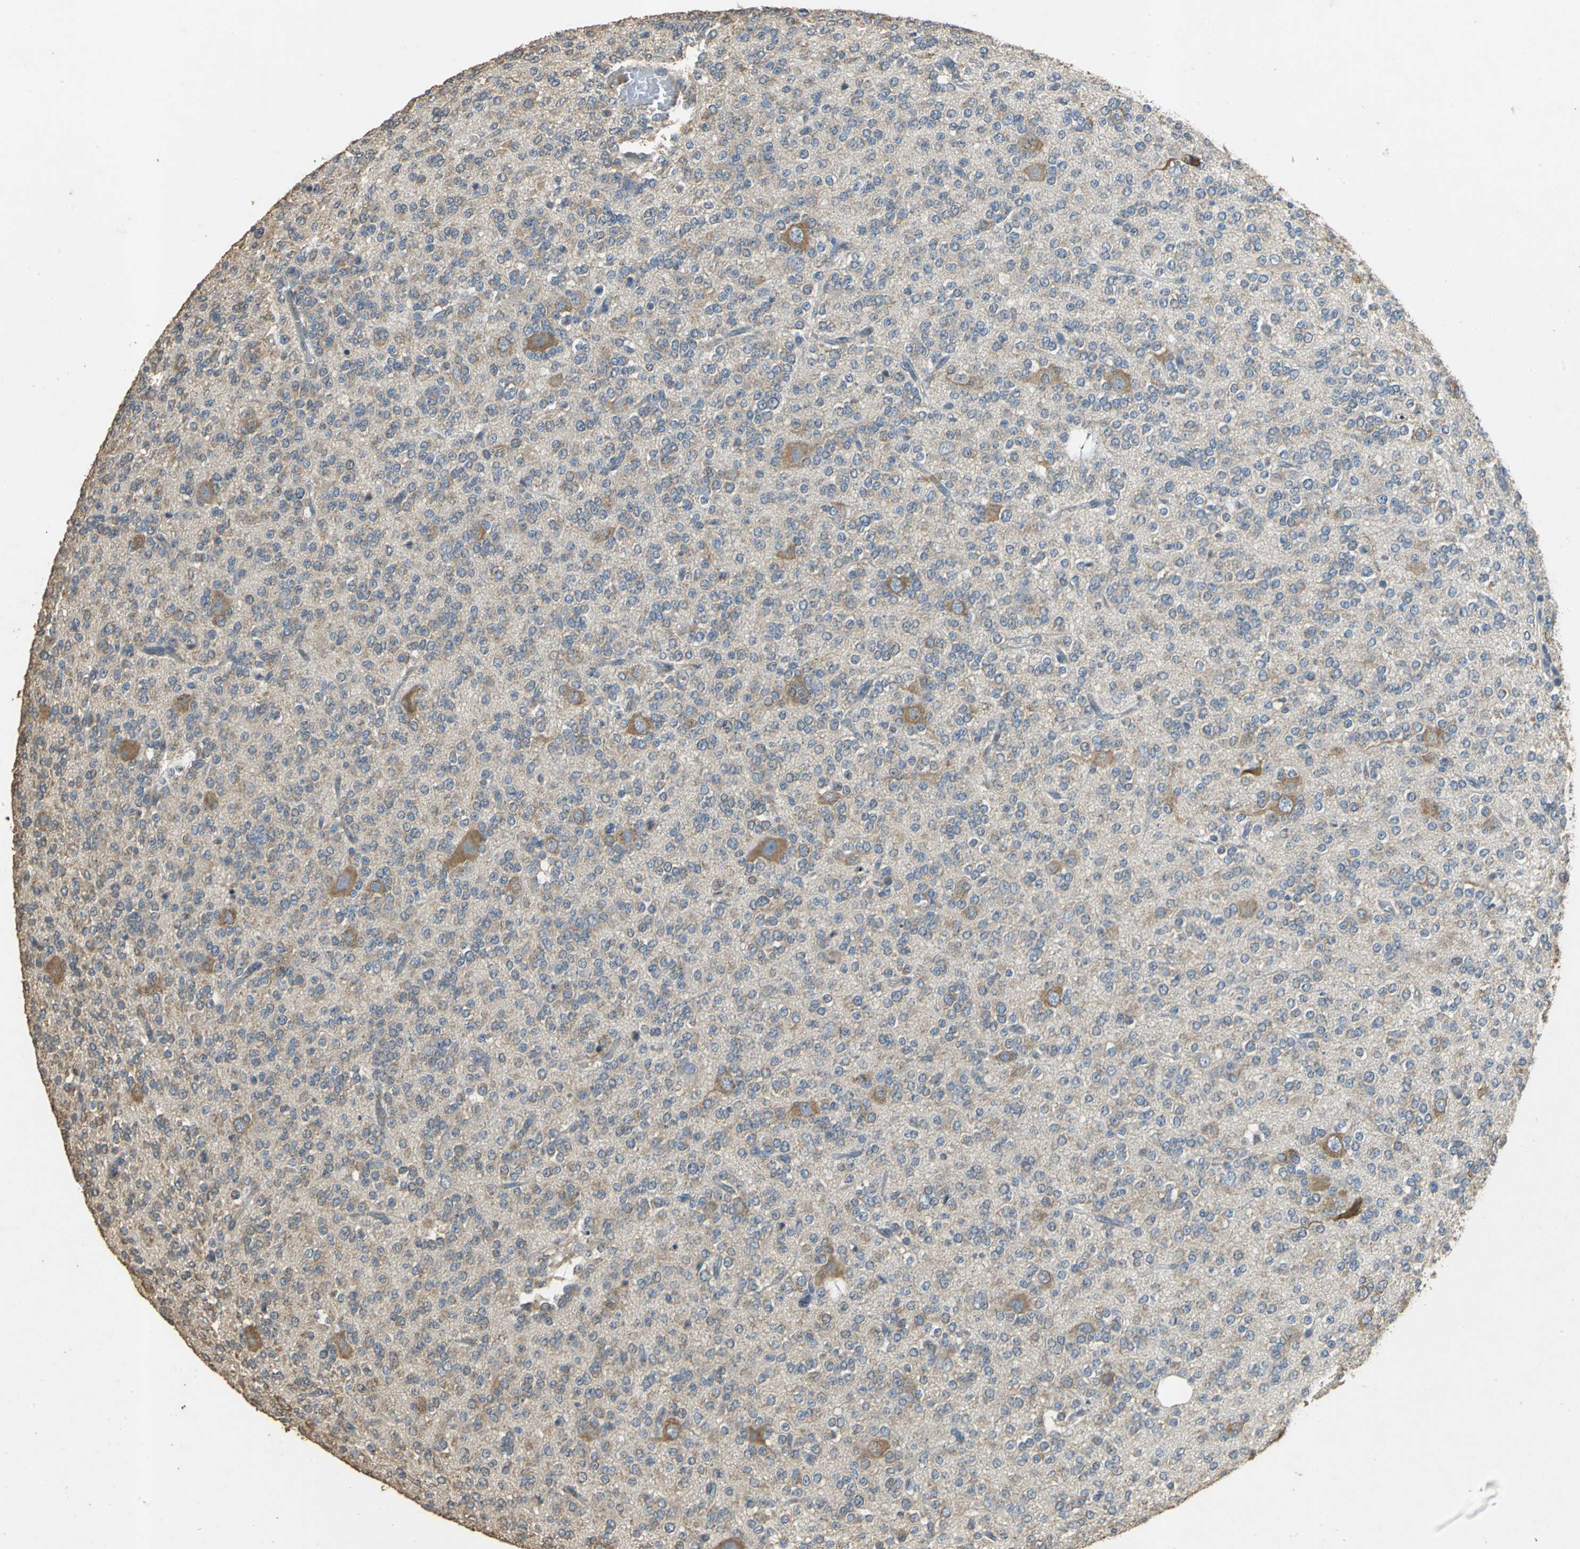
{"staining": {"intensity": "weak", "quantity": ">75%", "location": "cytoplasmic/membranous"}, "tissue": "glioma", "cell_type": "Tumor cells", "image_type": "cancer", "snomed": [{"axis": "morphology", "description": "Glioma, malignant, Low grade"}, {"axis": "topography", "description": "Brain"}], "caption": "This is an image of immunohistochemistry staining of low-grade glioma (malignant), which shows weak staining in the cytoplasmic/membranous of tumor cells.", "gene": "ACSL4", "patient": {"sex": "male", "age": 38}}